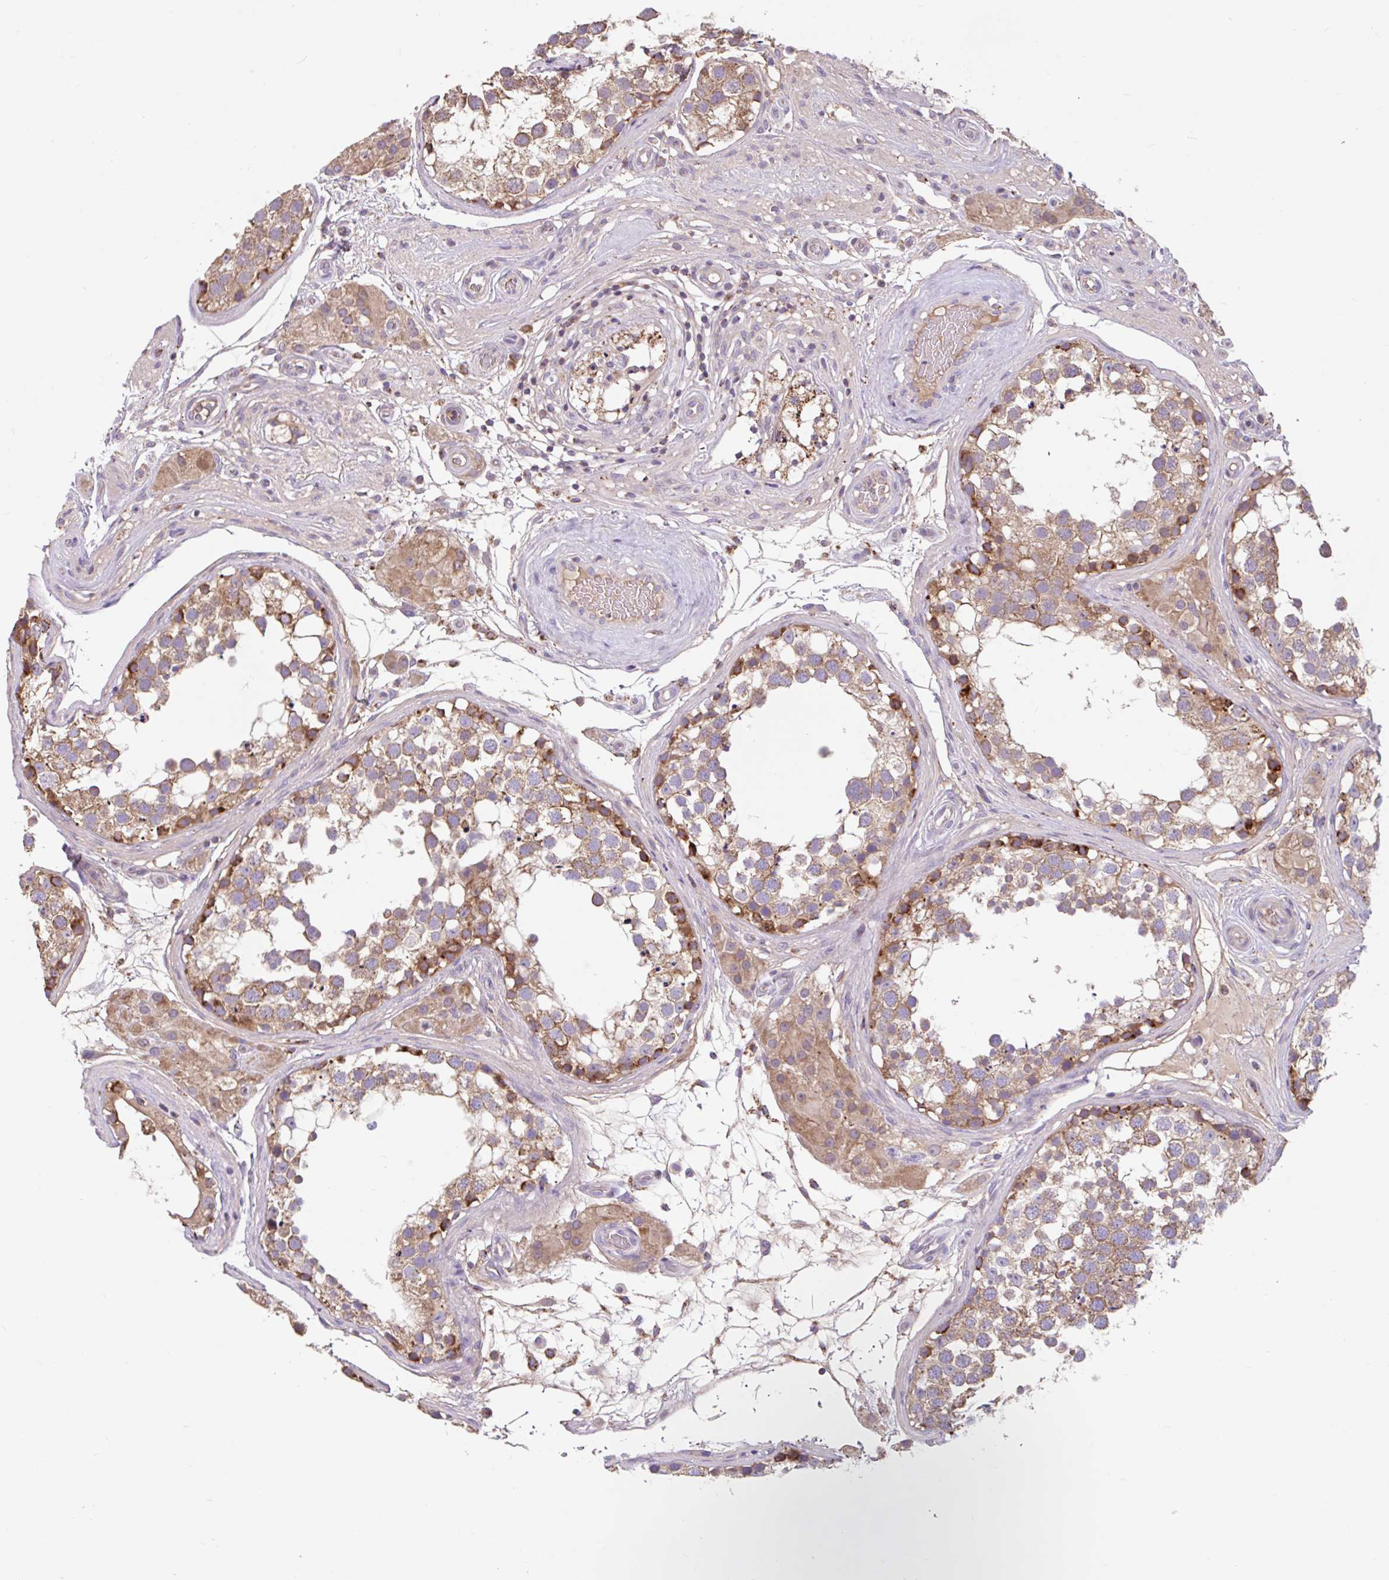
{"staining": {"intensity": "moderate", "quantity": ">75%", "location": "cytoplasmic/membranous"}, "tissue": "testis", "cell_type": "Cells in seminiferous ducts", "image_type": "normal", "snomed": [{"axis": "morphology", "description": "Normal tissue, NOS"}, {"axis": "morphology", "description": "Seminoma, NOS"}, {"axis": "topography", "description": "Testis"}], "caption": "Human testis stained for a protein (brown) exhibits moderate cytoplasmic/membranous positive positivity in approximately >75% of cells in seminiferous ducts.", "gene": "RALBP1", "patient": {"sex": "male", "age": 65}}